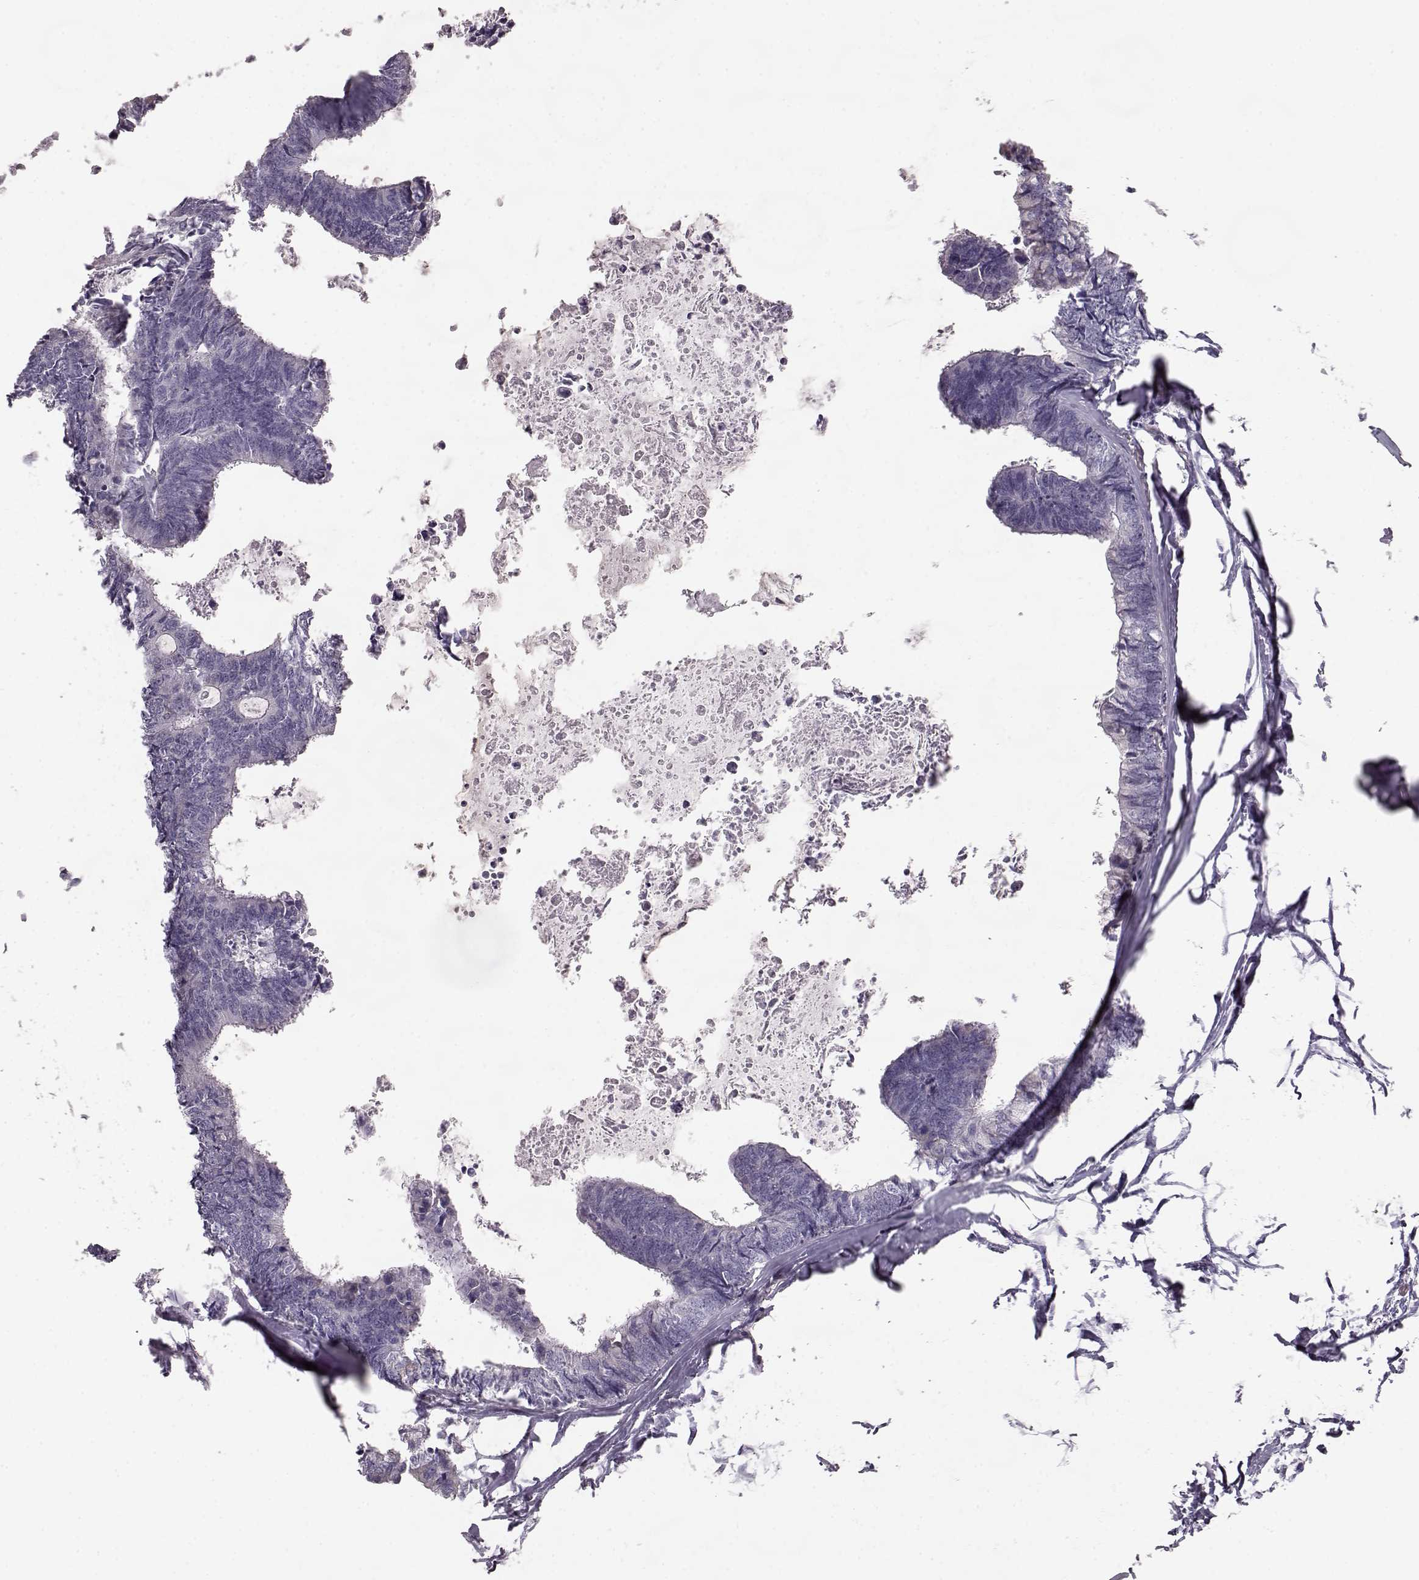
{"staining": {"intensity": "negative", "quantity": "none", "location": "none"}, "tissue": "colorectal cancer", "cell_type": "Tumor cells", "image_type": "cancer", "snomed": [{"axis": "morphology", "description": "Adenocarcinoma, NOS"}, {"axis": "topography", "description": "Colon"}, {"axis": "topography", "description": "Rectum"}], "caption": "Immunohistochemistry of colorectal cancer reveals no expression in tumor cells.", "gene": "ELOVL5", "patient": {"sex": "male", "age": 57}}